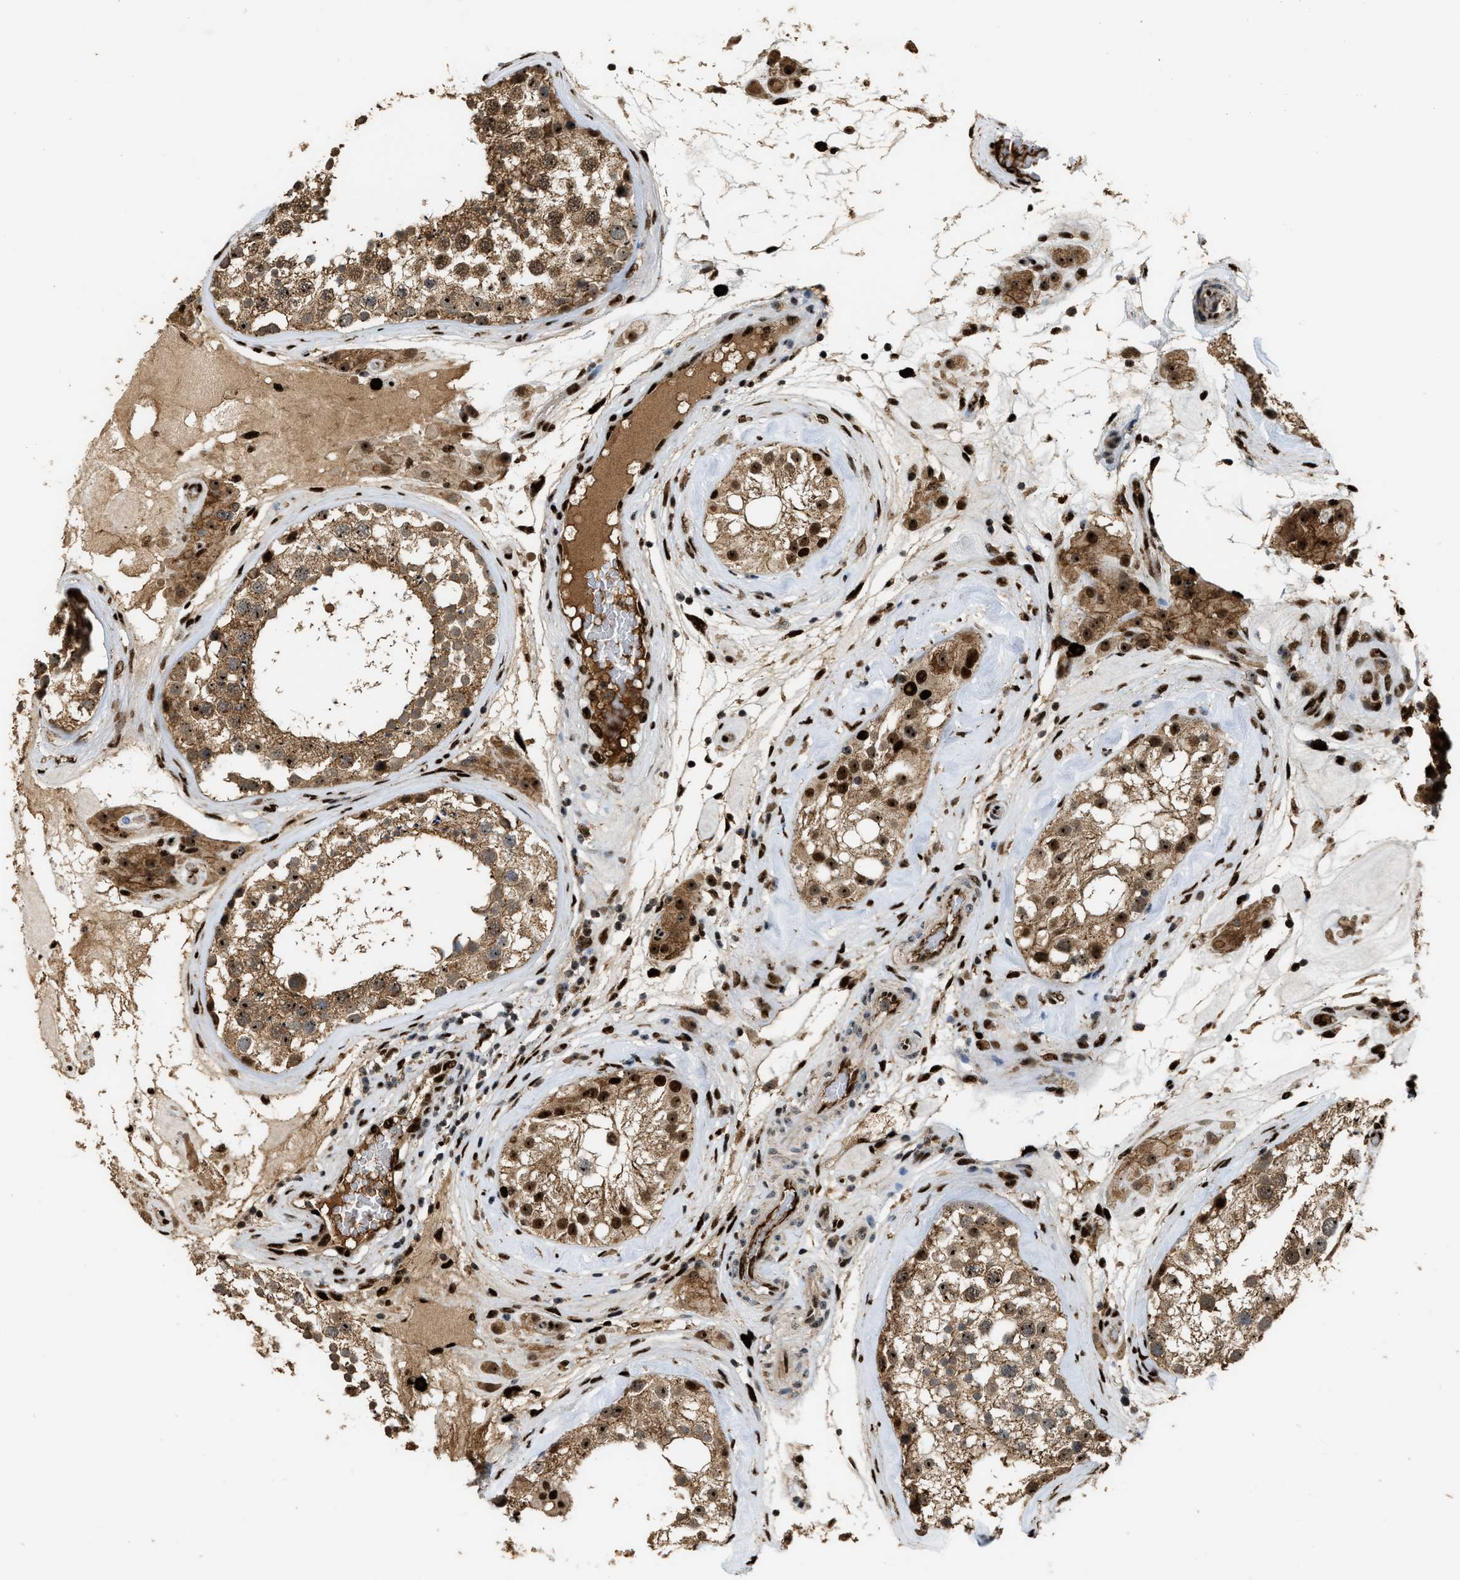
{"staining": {"intensity": "moderate", "quantity": ">75%", "location": "cytoplasmic/membranous,nuclear"}, "tissue": "testis", "cell_type": "Cells in seminiferous ducts", "image_type": "normal", "snomed": [{"axis": "morphology", "description": "Normal tissue, NOS"}, {"axis": "topography", "description": "Testis"}], "caption": "Immunohistochemical staining of benign human testis exhibits >75% levels of moderate cytoplasmic/membranous,nuclear protein expression in approximately >75% of cells in seminiferous ducts.", "gene": "ZNF687", "patient": {"sex": "male", "age": 46}}